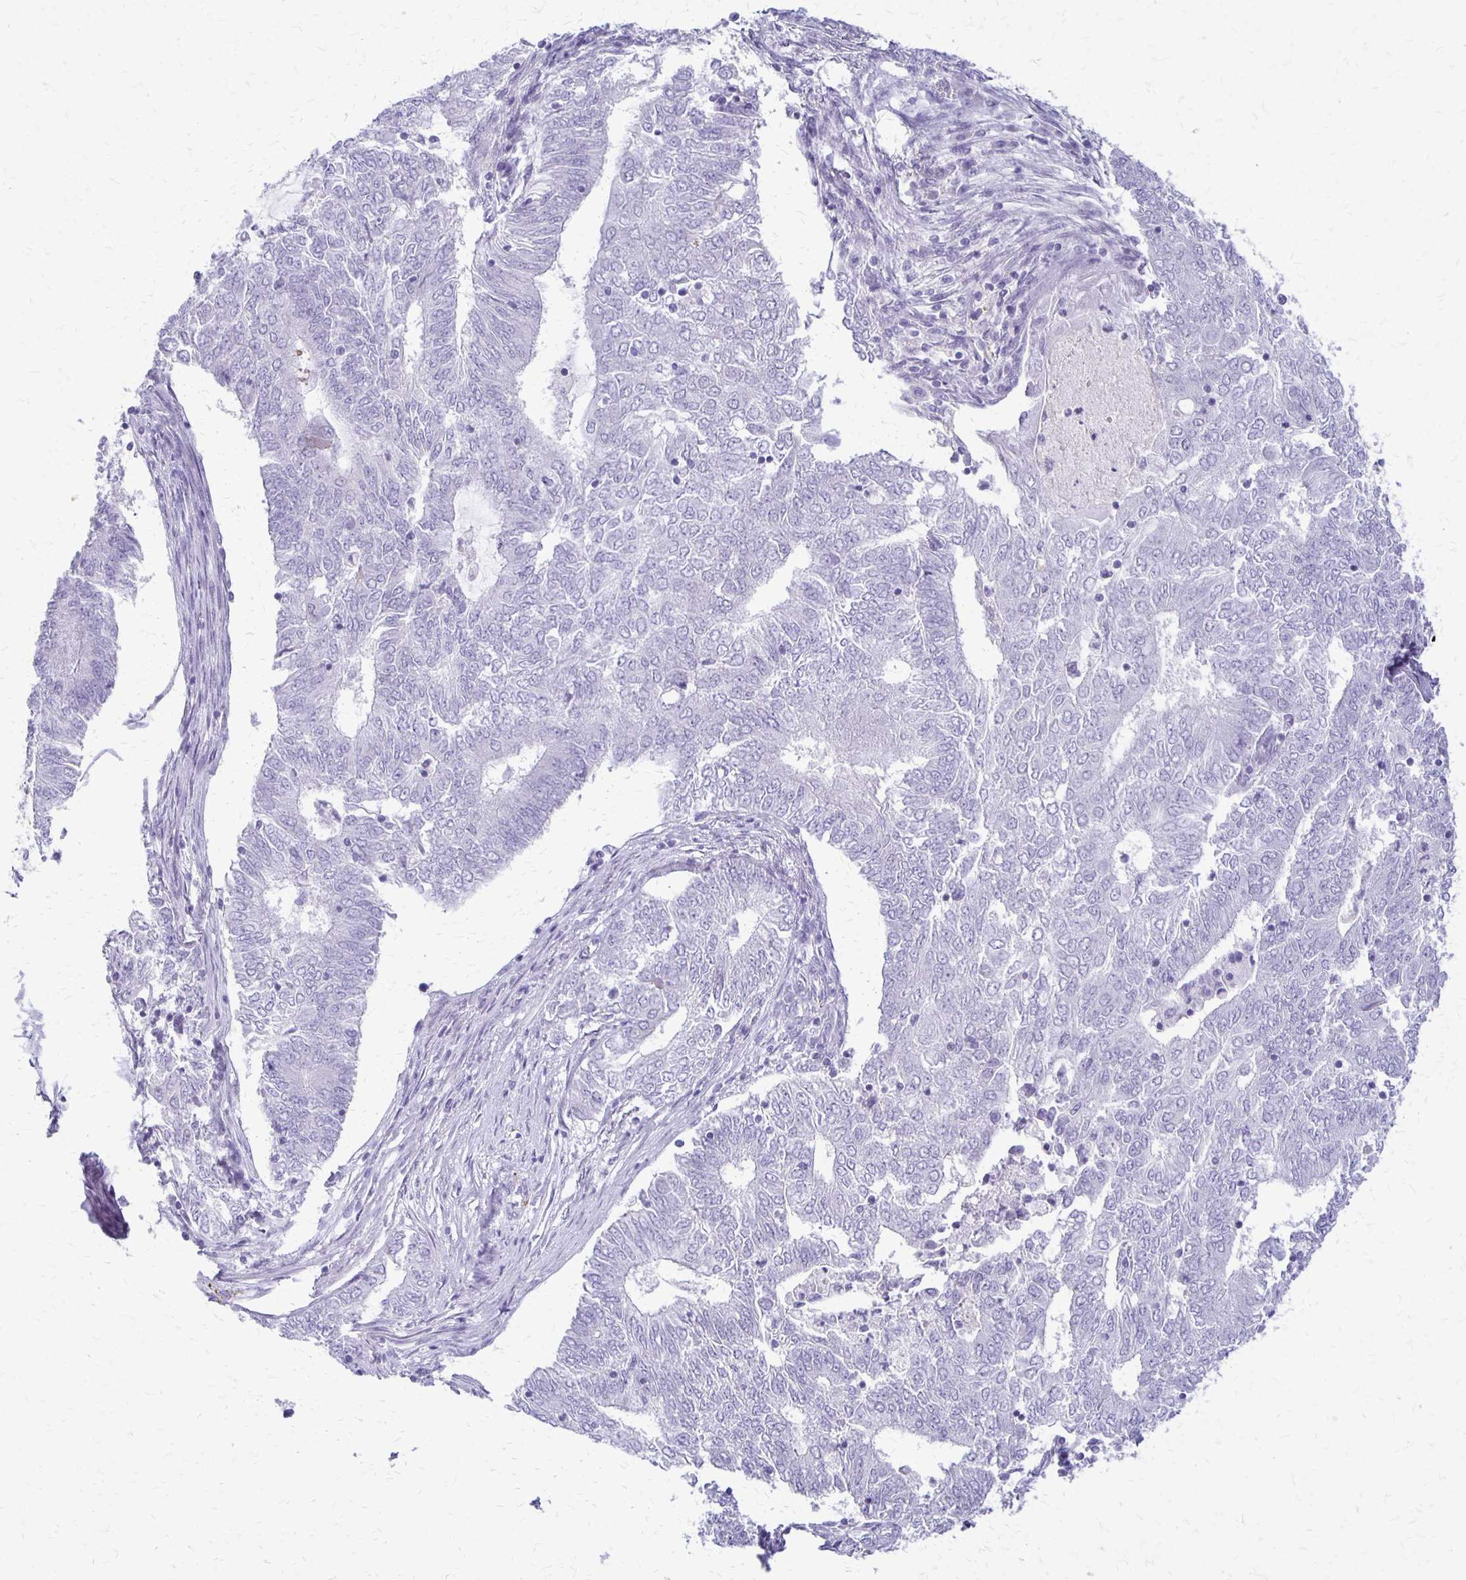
{"staining": {"intensity": "negative", "quantity": "none", "location": "none"}, "tissue": "endometrial cancer", "cell_type": "Tumor cells", "image_type": "cancer", "snomed": [{"axis": "morphology", "description": "Adenocarcinoma, NOS"}, {"axis": "topography", "description": "Endometrium"}], "caption": "This image is of endometrial cancer (adenocarcinoma) stained with immunohistochemistry to label a protein in brown with the nuclei are counter-stained blue. There is no expression in tumor cells.", "gene": "RHOC", "patient": {"sex": "female", "age": 62}}